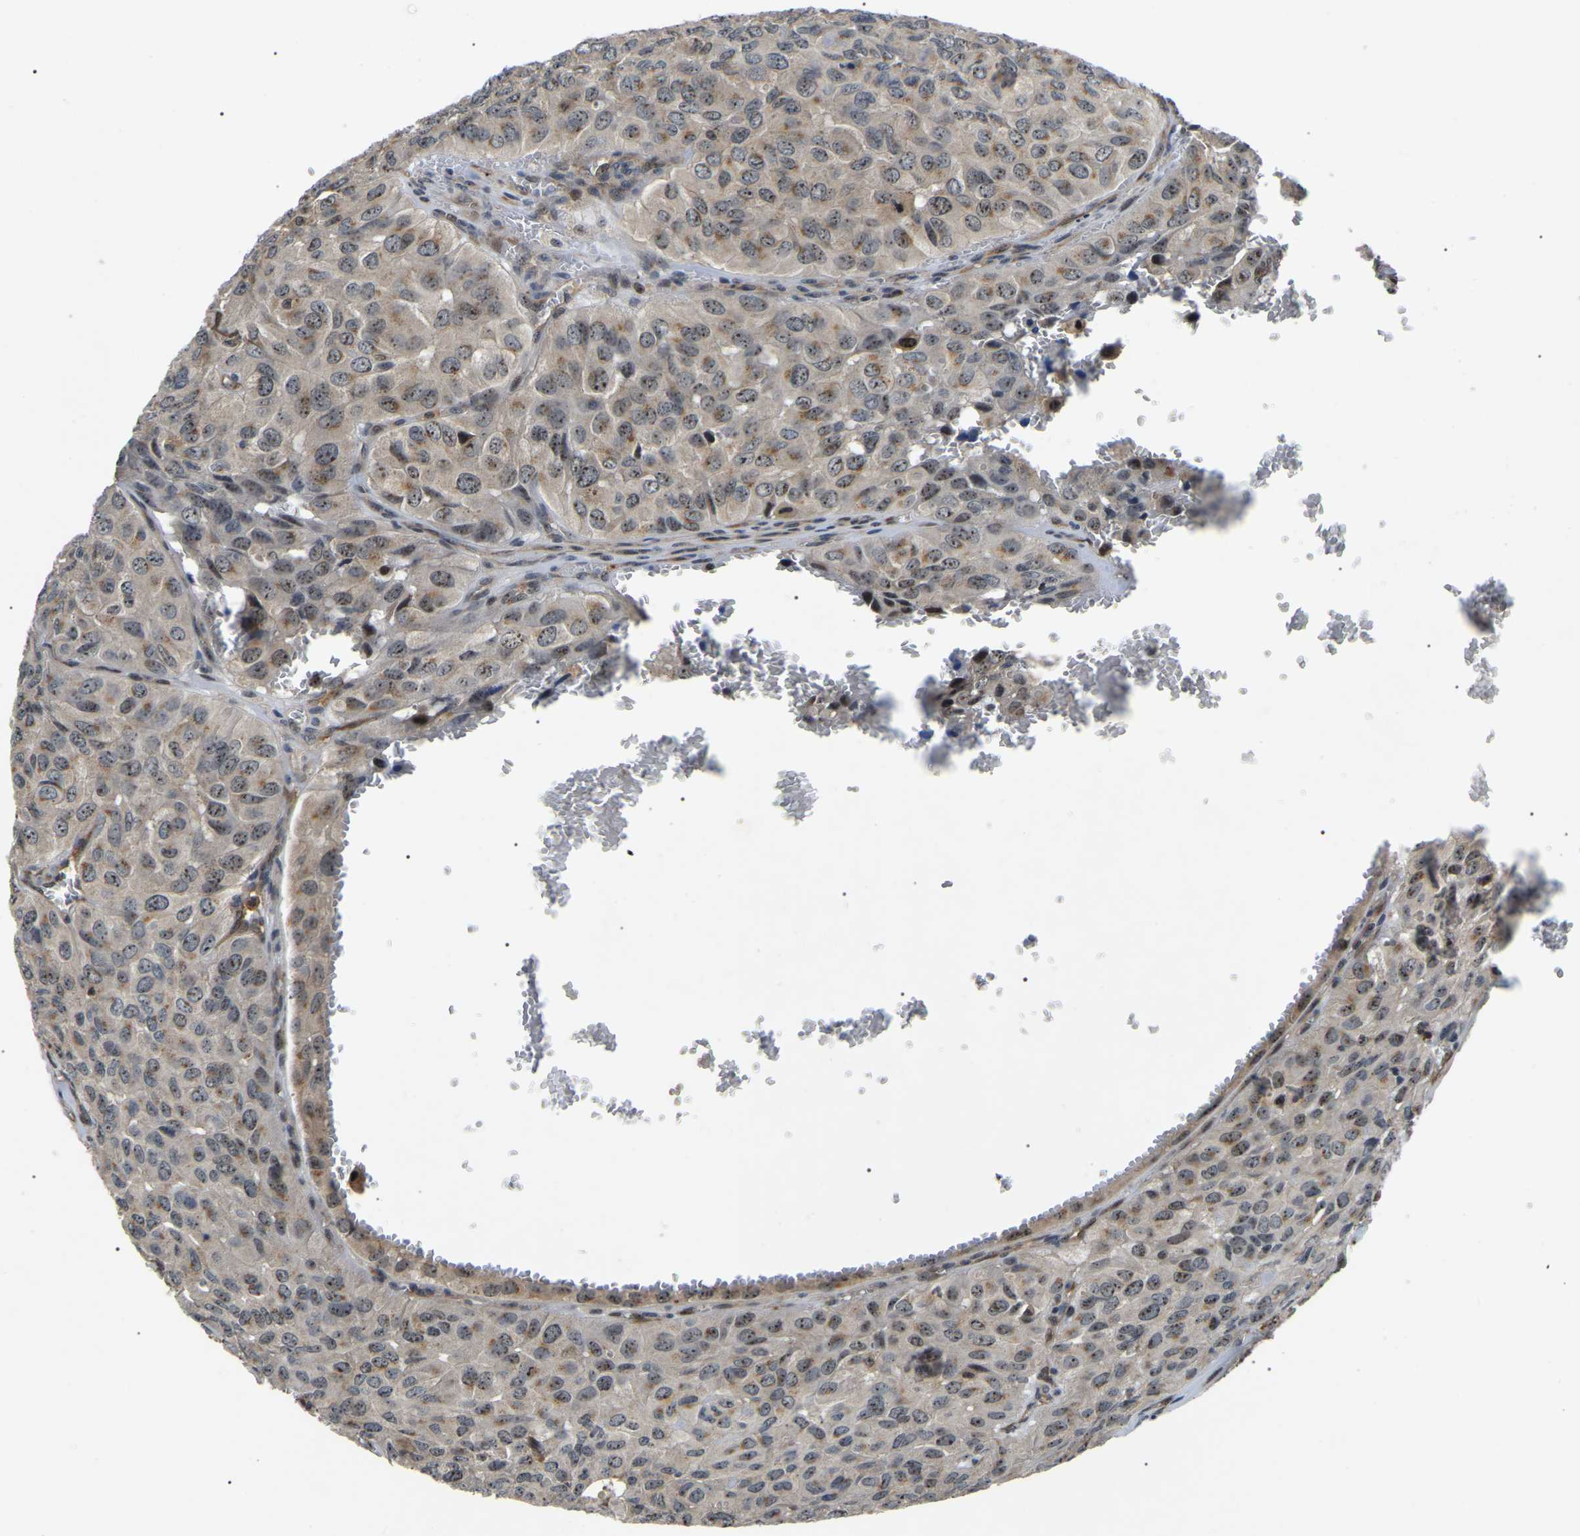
{"staining": {"intensity": "weak", "quantity": ">75%", "location": "cytoplasmic/membranous,nuclear"}, "tissue": "head and neck cancer", "cell_type": "Tumor cells", "image_type": "cancer", "snomed": [{"axis": "morphology", "description": "Adenocarcinoma, NOS"}, {"axis": "topography", "description": "Salivary gland, NOS"}, {"axis": "topography", "description": "Head-Neck"}], "caption": "Immunohistochemistry photomicrograph of head and neck adenocarcinoma stained for a protein (brown), which demonstrates low levels of weak cytoplasmic/membranous and nuclear staining in approximately >75% of tumor cells.", "gene": "RBM28", "patient": {"sex": "female", "age": 76}}